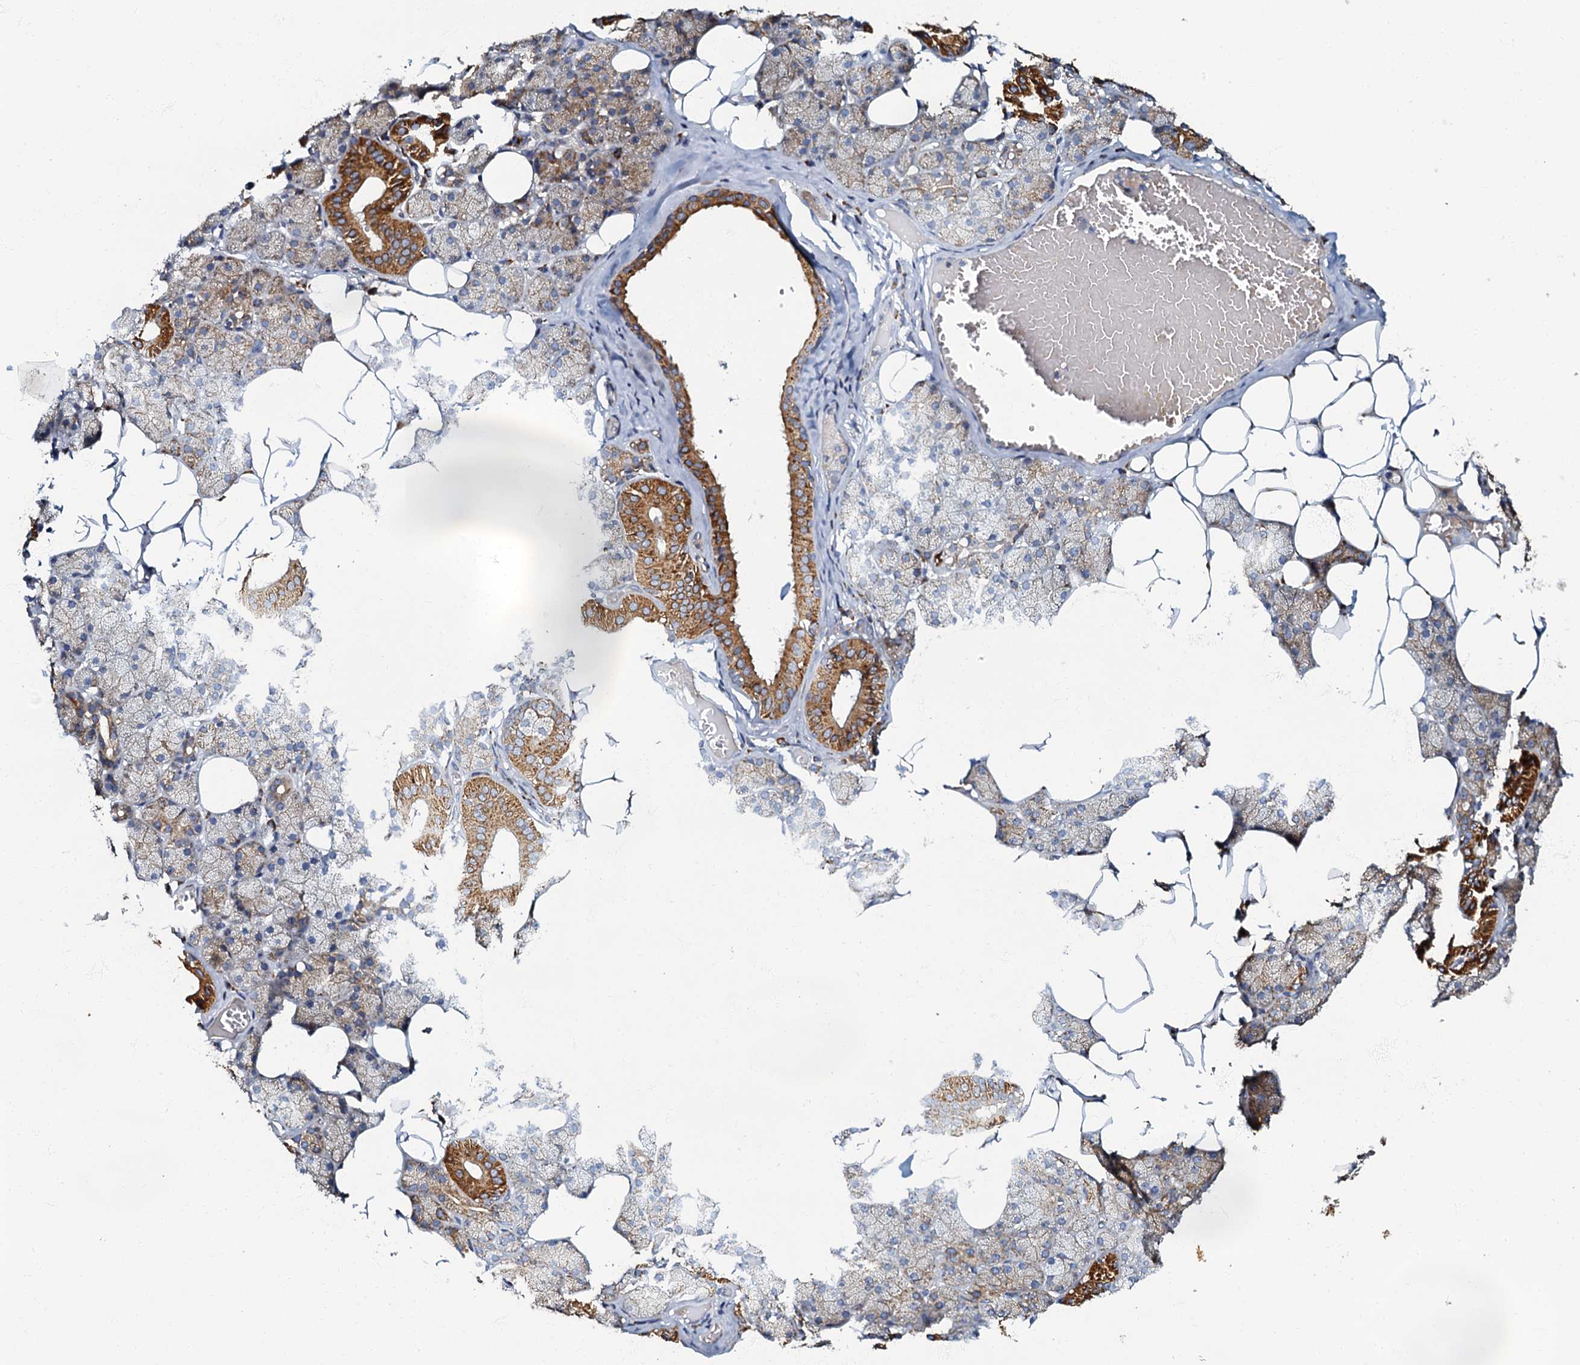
{"staining": {"intensity": "strong", "quantity": "25%-75%", "location": "cytoplasmic/membranous"}, "tissue": "salivary gland", "cell_type": "Glandular cells", "image_type": "normal", "snomed": [{"axis": "morphology", "description": "Normal tissue, NOS"}, {"axis": "topography", "description": "Salivary gland"}], "caption": "Human salivary gland stained with a brown dye demonstrates strong cytoplasmic/membranous positive staining in approximately 25%-75% of glandular cells.", "gene": "NDUFA12", "patient": {"sex": "female", "age": 33}}